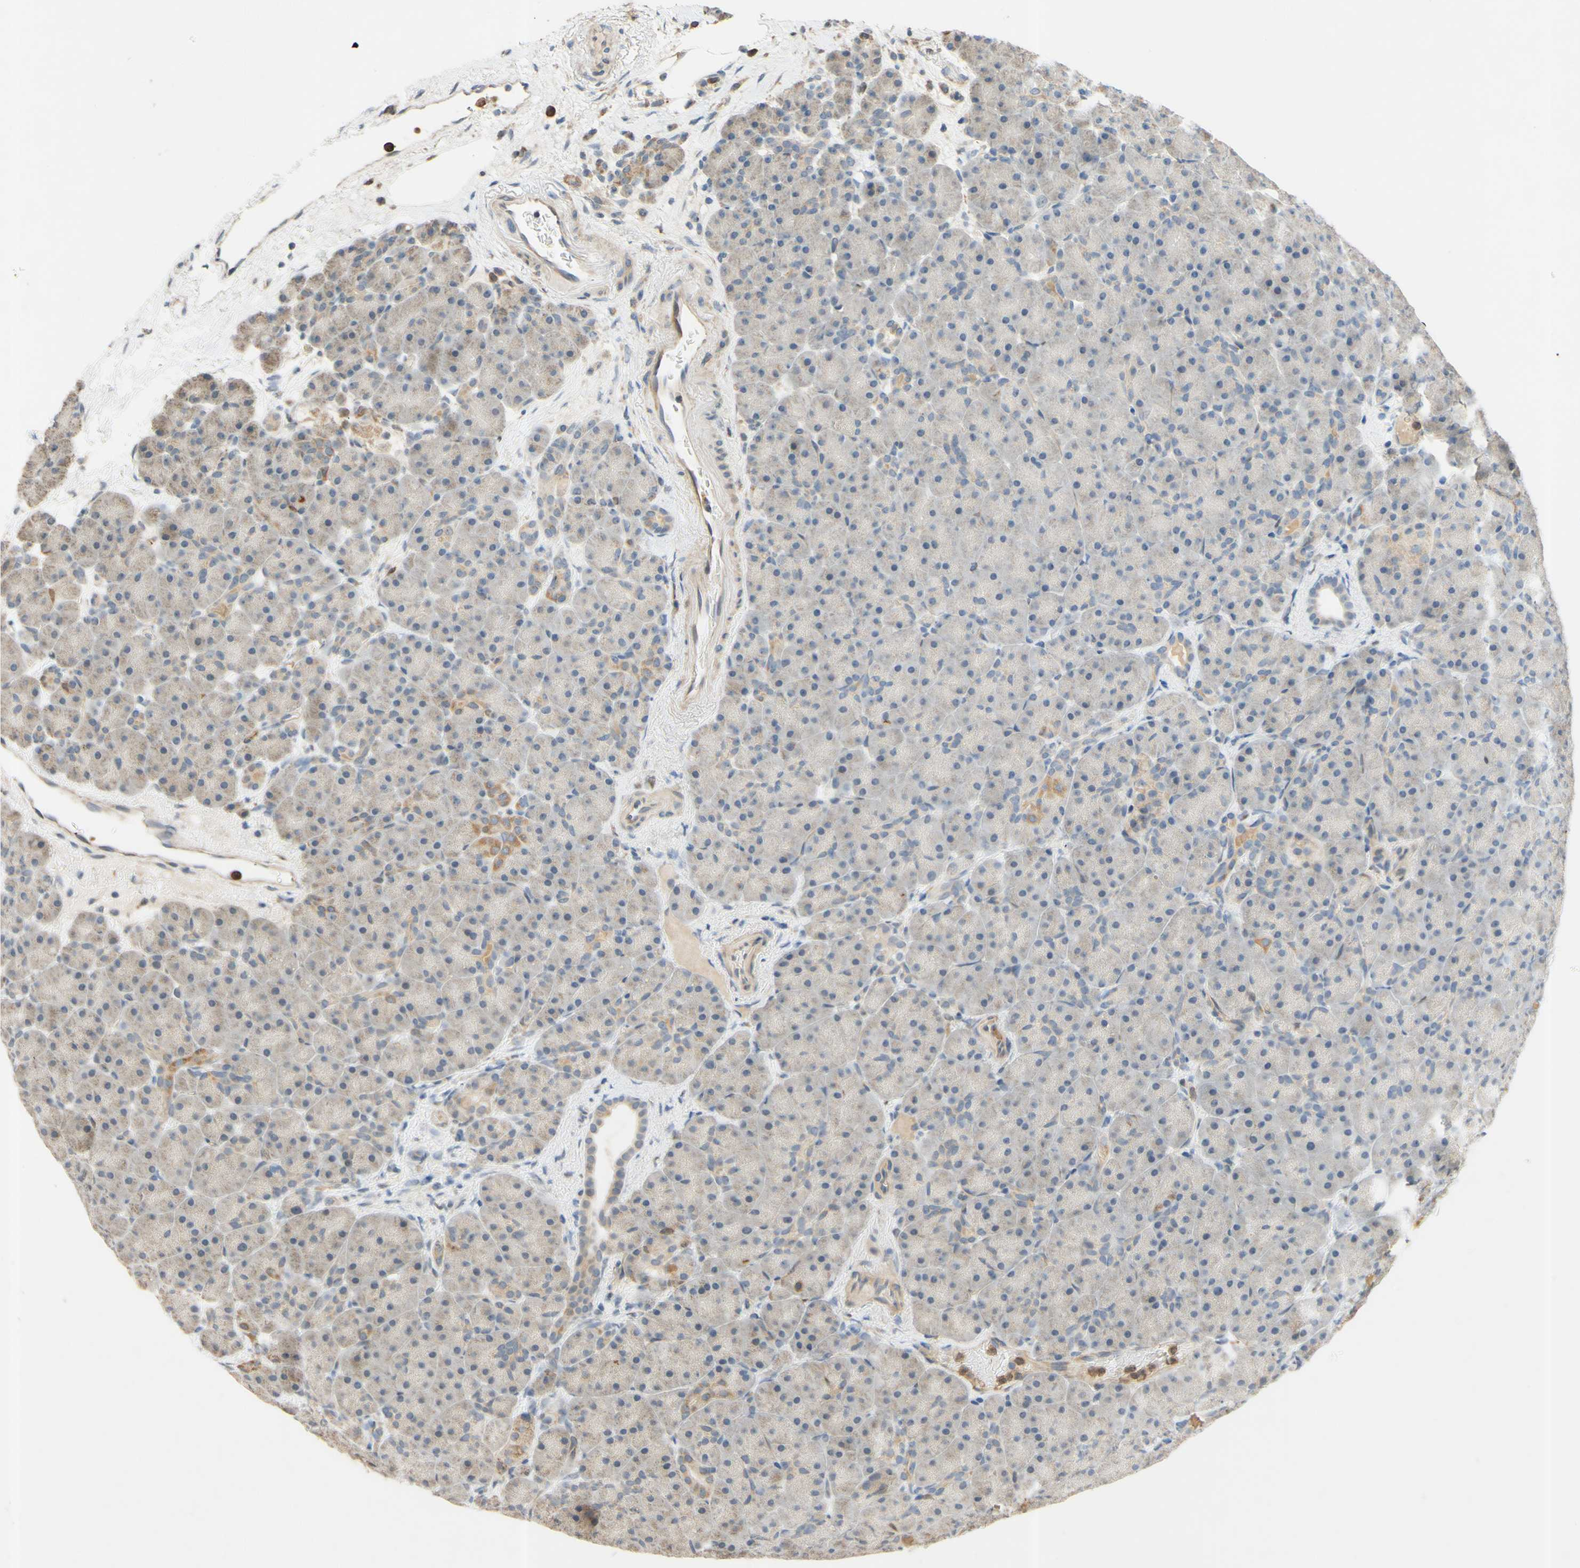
{"staining": {"intensity": "weak", "quantity": ">75%", "location": "cytoplasmic/membranous"}, "tissue": "pancreas", "cell_type": "Exocrine glandular cells", "image_type": "normal", "snomed": [{"axis": "morphology", "description": "Normal tissue, NOS"}, {"axis": "topography", "description": "Pancreas"}], "caption": "Immunohistochemical staining of normal human pancreas shows >75% levels of weak cytoplasmic/membranous protein staining in approximately >75% of exocrine glandular cells. Using DAB (3,3'-diaminobenzidine) (brown) and hematoxylin (blue) stains, captured at high magnification using brightfield microscopy.", "gene": "GATA1", "patient": {"sex": "male", "age": 66}}